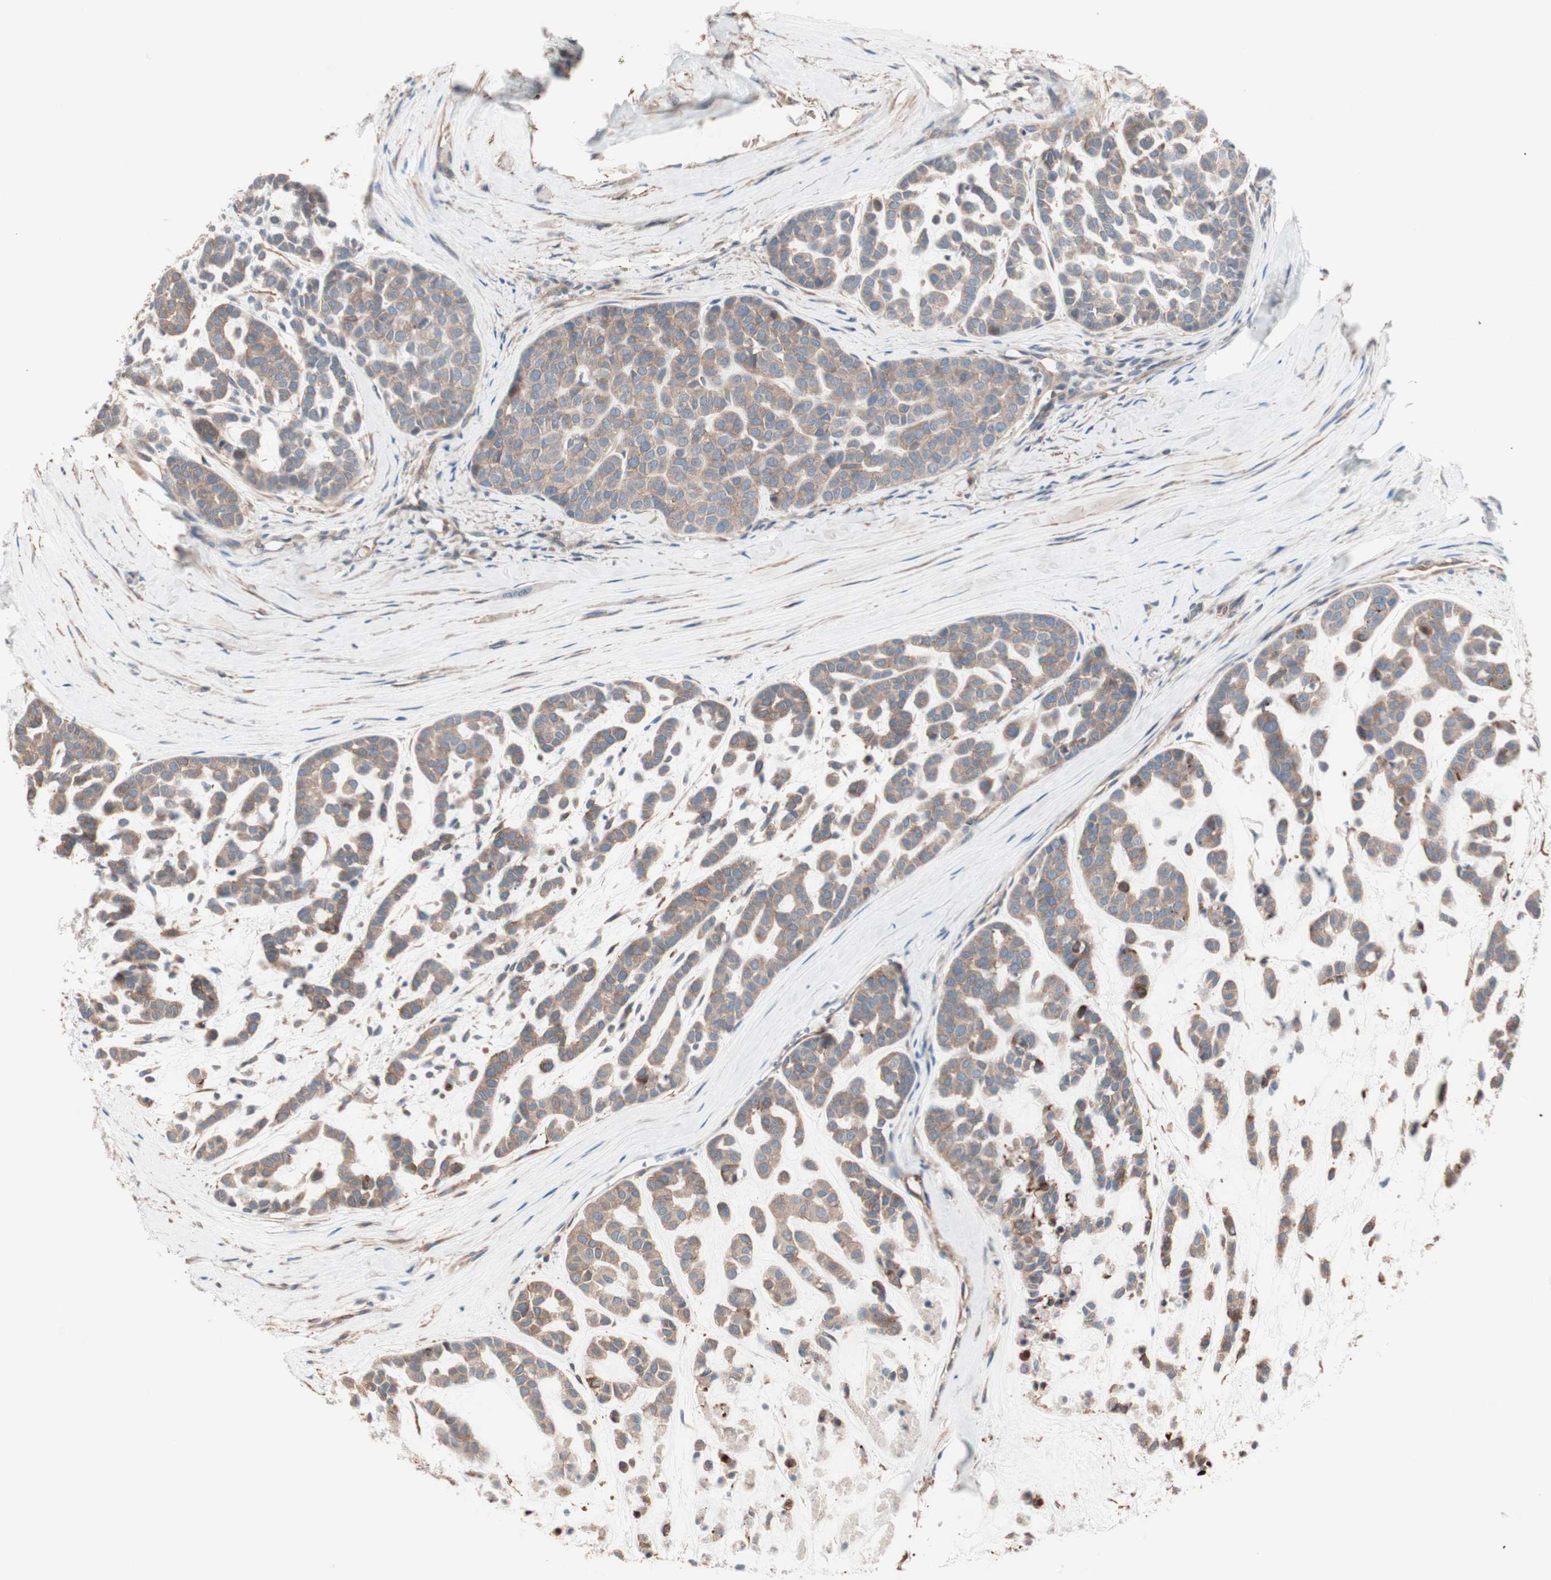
{"staining": {"intensity": "weak", "quantity": ">75%", "location": "cytoplasmic/membranous"}, "tissue": "head and neck cancer", "cell_type": "Tumor cells", "image_type": "cancer", "snomed": [{"axis": "morphology", "description": "Adenocarcinoma, NOS"}, {"axis": "morphology", "description": "Adenoma, NOS"}, {"axis": "topography", "description": "Head-Neck"}], "caption": "This micrograph shows head and neck cancer (adenocarcinoma) stained with immunohistochemistry to label a protein in brown. The cytoplasmic/membranous of tumor cells show weak positivity for the protein. Nuclei are counter-stained blue.", "gene": "ALG5", "patient": {"sex": "female", "age": 55}}